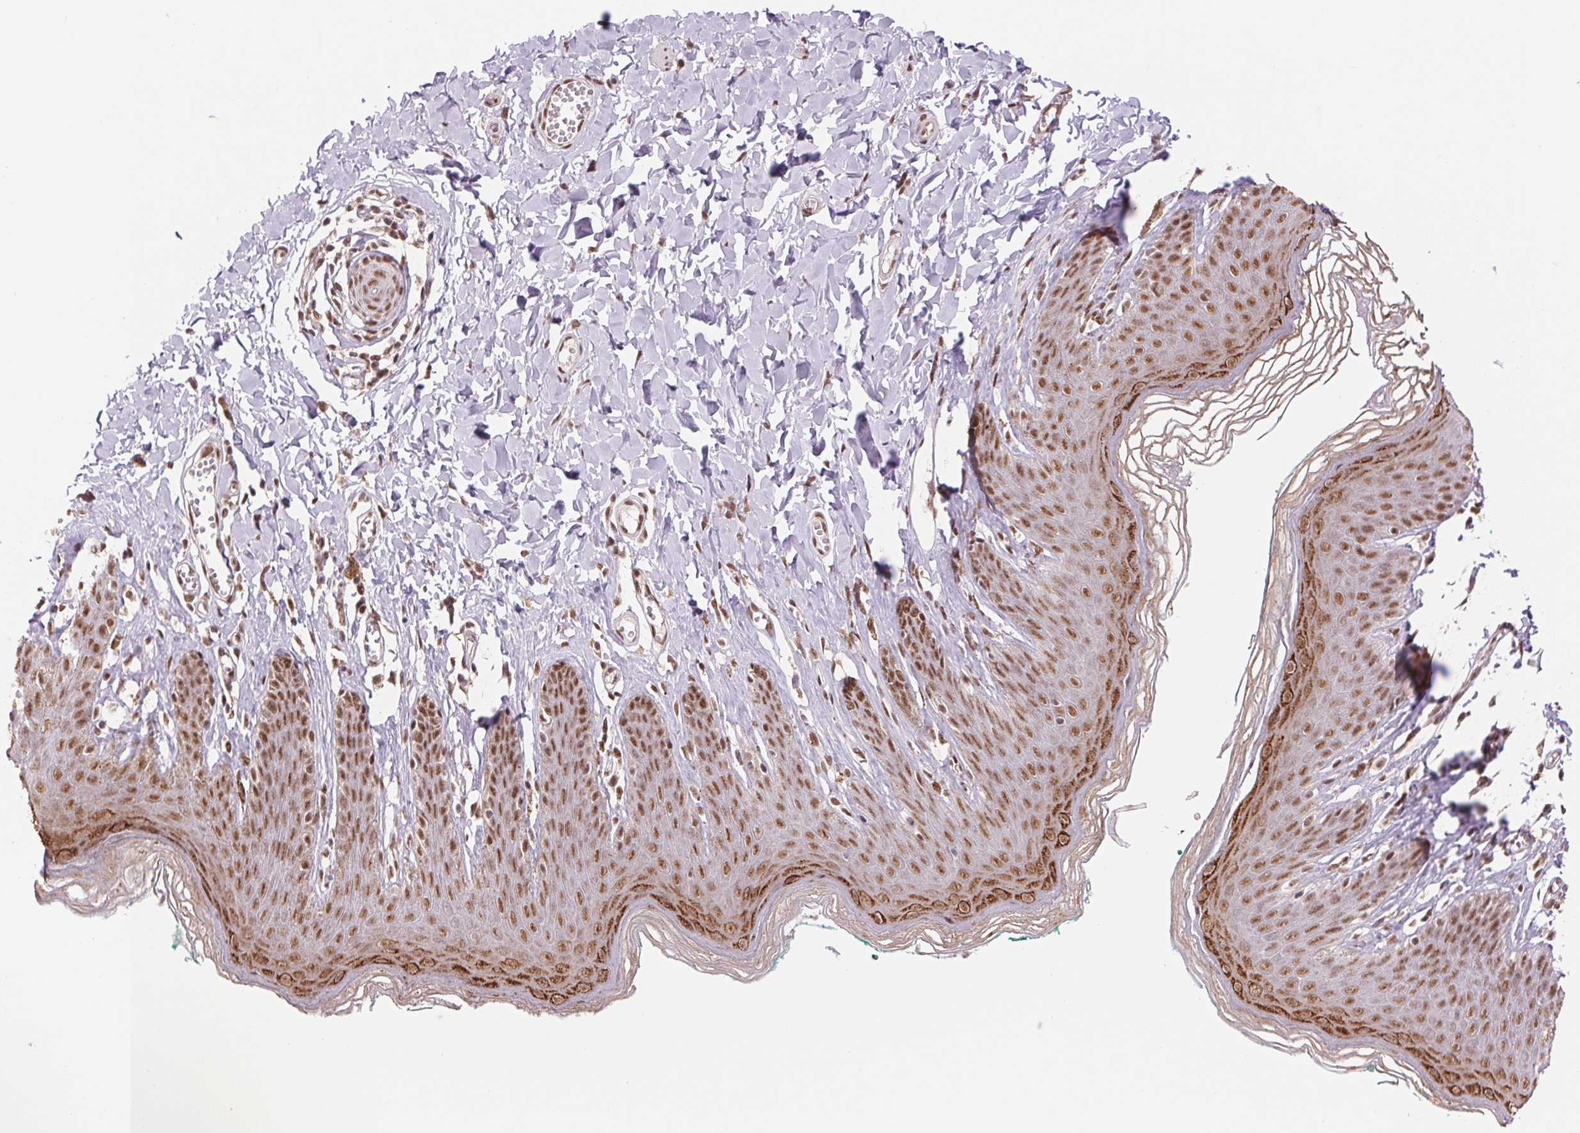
{"staining": {"intensity": "strong", "quantity": ">75%", "location": "cytoplasmic/membranous,nuclear"}, "tissue": "skin", "cell_type": "Epidermal cells", "image_type": "normal", "snomed": [{"axis": "morphology", "description": "Normal tissue, NOS"}, {"axis": "topography", "description": "Vulva"}, {"axis": "topography", "description": "Peripheral nerve tissue"}], "caption": "Immunohistochemistry micrograph of benign skin: skin stained using immunohistochemistry reveals high levels of strong protein expression localized specifically in the cytoplasmic/membranous,nuclear of epidermal cells, appearing as a cytoplasmic/membranous,nuclear brown color.", "gene": "SREK1", "patient": {"sex": "female", "age": 66}}